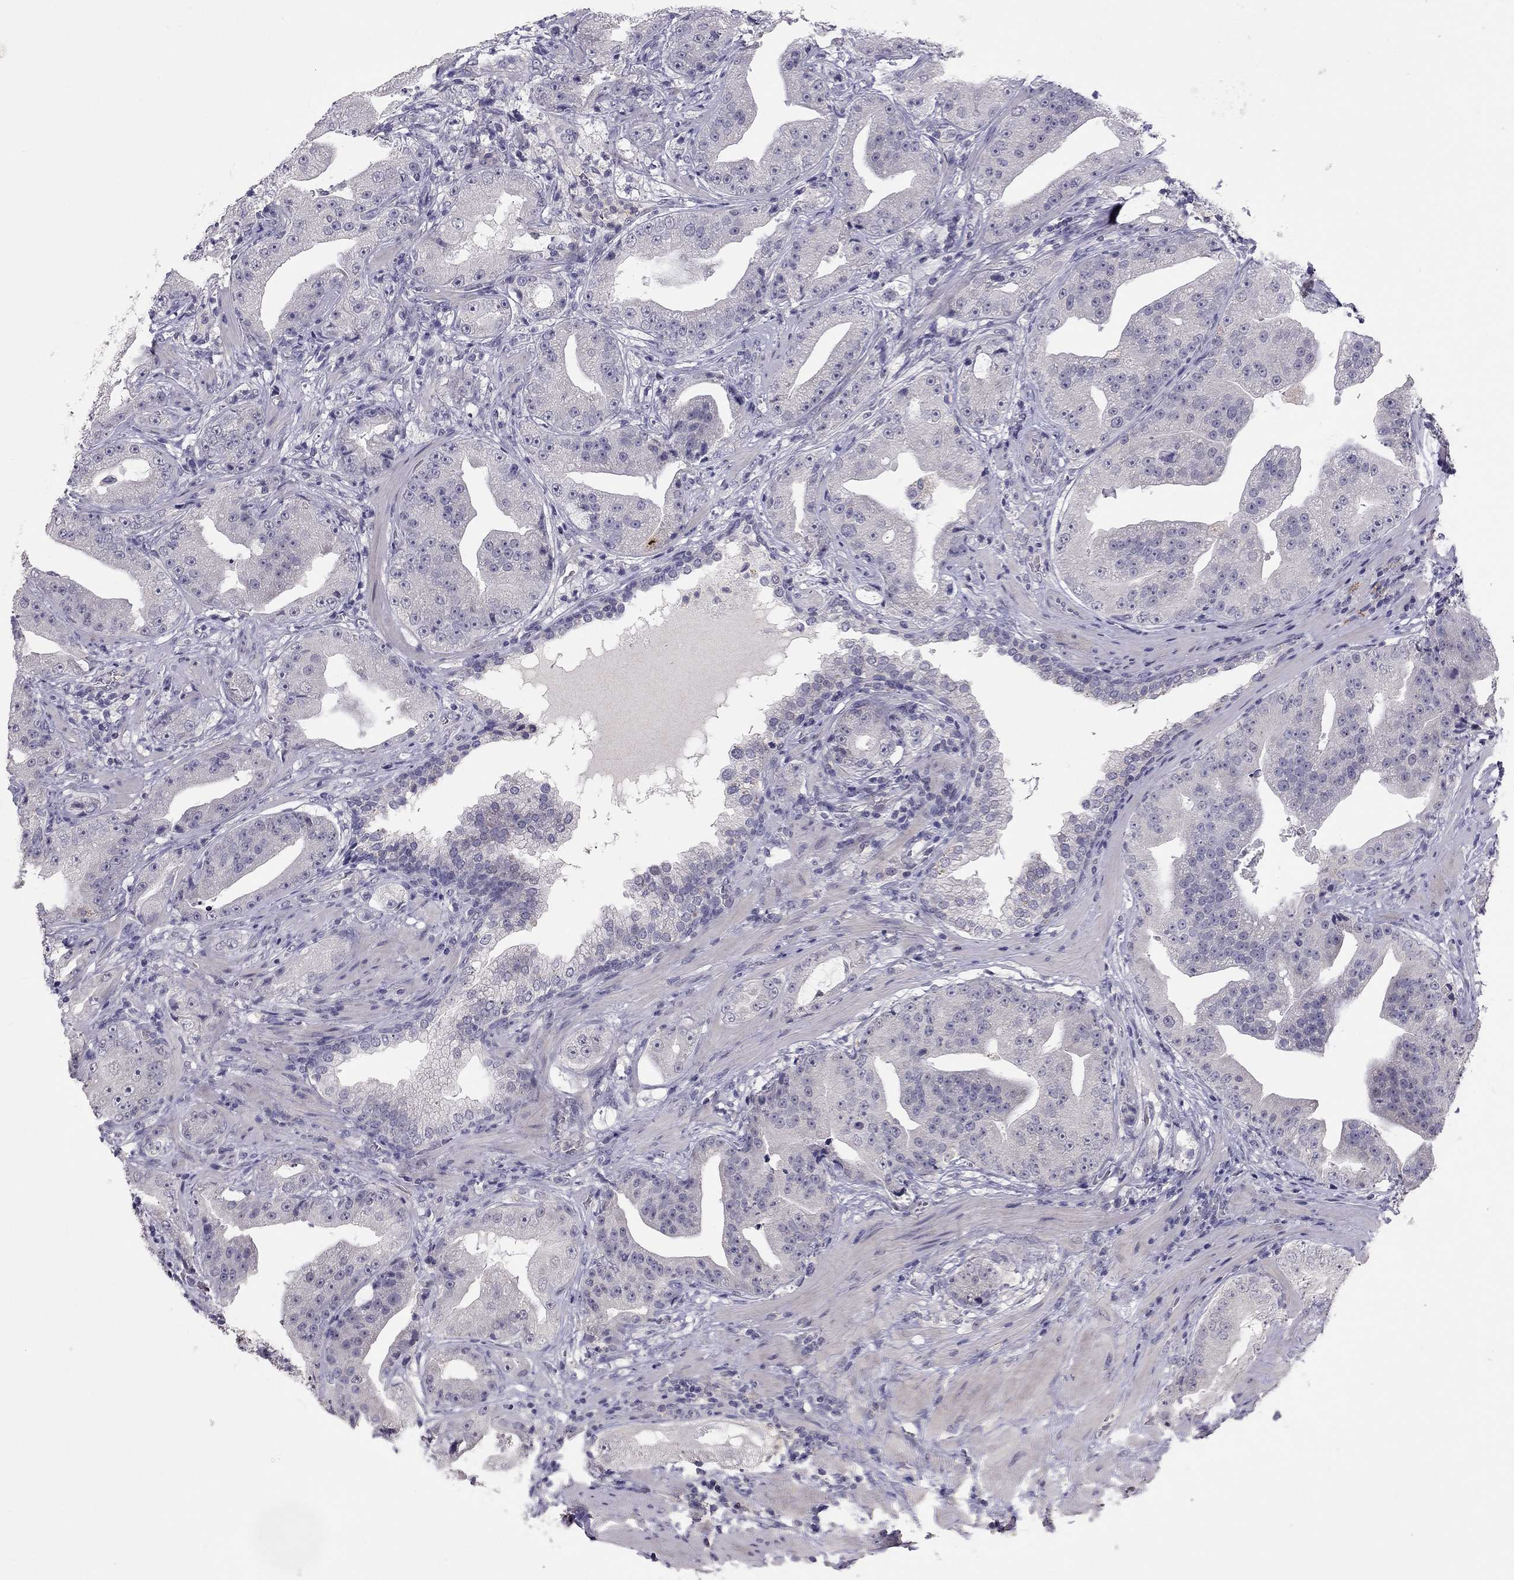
{"staining": {"intensity": "negative", "quantity": "none", "location": "none"}, "tissue": "prostate cancer", "cell_type": "Tumor cells", "image_type": "cancer", "snomed": [{"axis": "morphology", "description": "Adenocarcinoma, Low grade"}, {"axis": "topography", "description": "Prostate"}], "caption": "An image of human low-grade adenocarcinoma (prostate) is negative for staining in tumor cells. Brightfield microscopy of immunohistochemistry (IHC) stained with DAB (3,3'-diaminobenzidine) (brown) and hematoxylin (blue), captured at high magnification.", "gene": "ADORA2A", "patient": {"sex": "male", "age": 62}}